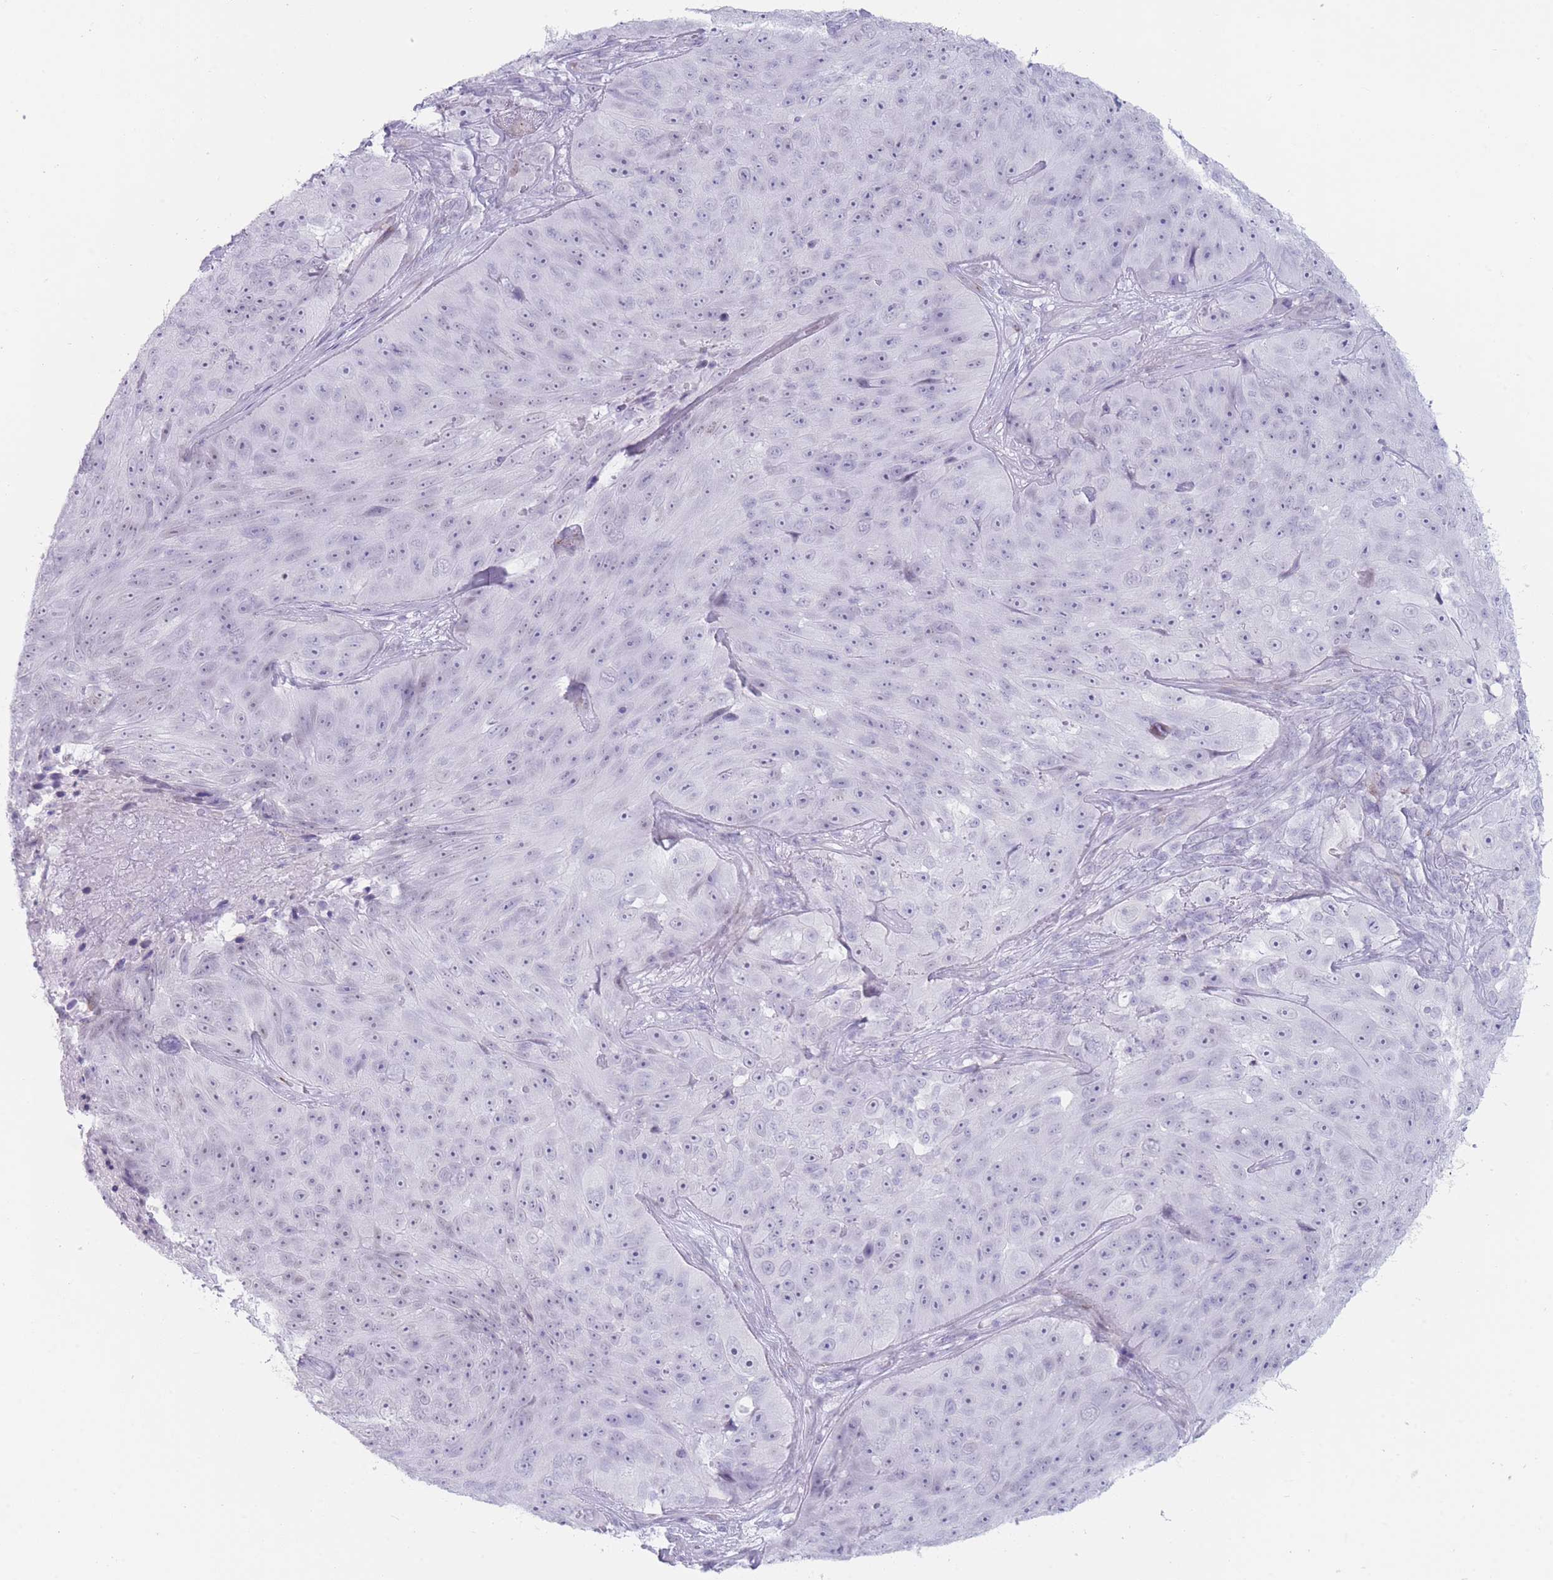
{"staining": {"intensity": "negative", "quantity": "none", "location": "none"}, "tissue": "skin cancer", "cell_type": "Tumor cells", "image_type": "cancer", "snomed": [{"axis": "morphology", "description": "Squamous cell carcinoma, NOS"}, {"axis": "topography", "description": "Skin"}], "caption": "Immunohistochemical staining of squamous cell carcinoma (skin) reveals no significant staining in tumor cells.", "gene": "IFNA6", "patient": {"sex": "female", "age": 87}}